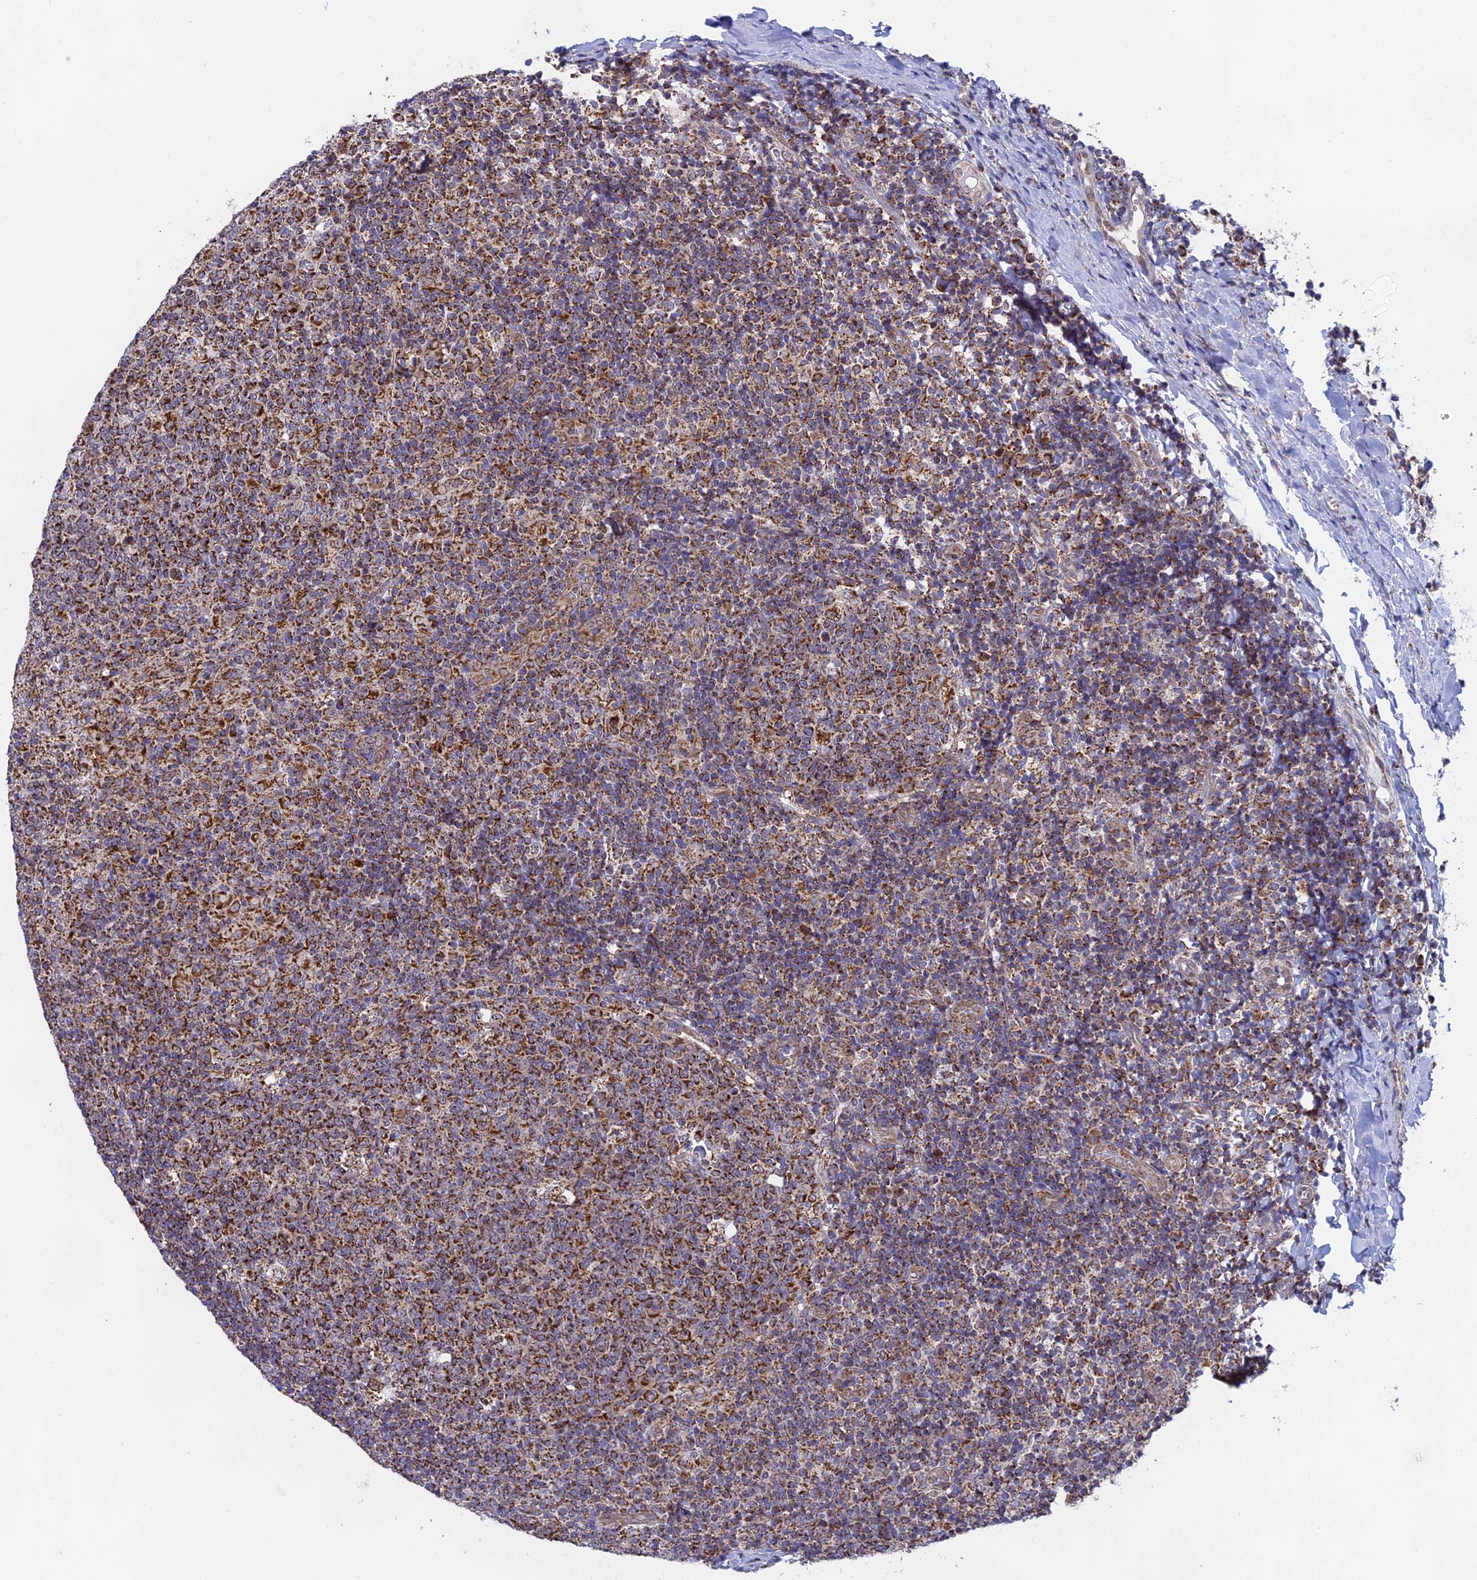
{"staining": {"intensity": "strong", "quantity": ">75%", "location": "cytoplasmic/membranous"}, "tissue": "tonsil", "cell_type": "Germinal center cells", "image_type": "normal", "snomed": [{"axis": "morphology", "description": "Normal tissue, NOS"}, {"axis": "topography", "description": "Tonsil"}], "caption": "Approximately >75% of germinal center cells in unremarkable tonsil show strong cytoplasmic/membranous protein expression as visualized by brown immunohistochemical staining.", "gene": "CDC16", "patient": {"sex": "female", "age": 19}}